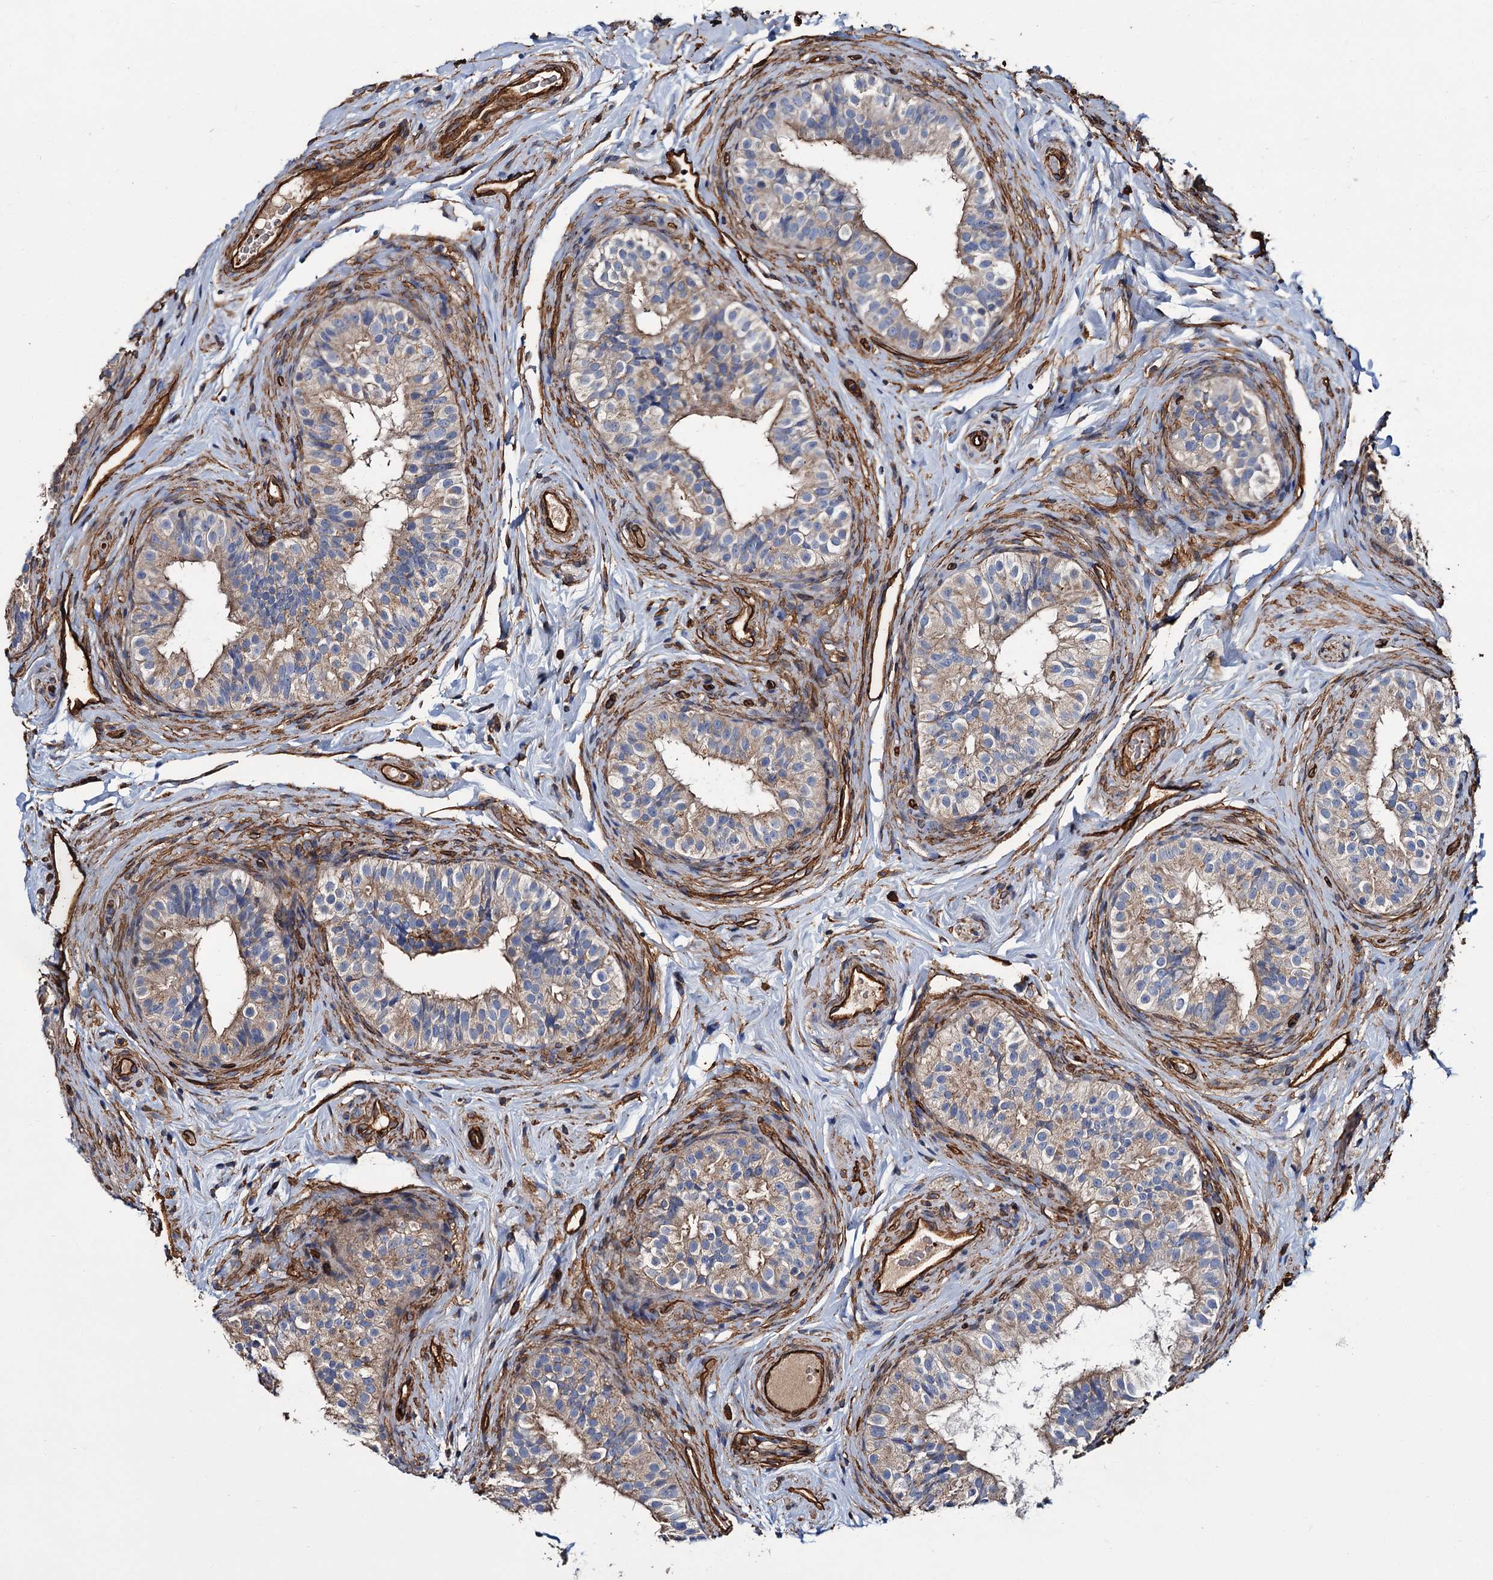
{"staining": {"intensity": "moderate", "quantity": "25%-75%", "location": "cytoplasmic/membranous"}, "tissue": "epididymis", "cell_type": "Glandular cells", "image_type": "normal", "snomed": [{"axis": "morphology", "description": "Normal tissue, NOS"}, {"axis": "topography", "description": "Epididymis"}], "caption": "Glandular cells display medium levels of moderate cytoplasmic/membranous expression in approximately 25%-75% of cells in normal human epididymis. Nuclei are stained in blue.", "gene": "CACNA1C", "patient": {"sex": "male", "age": 49}}